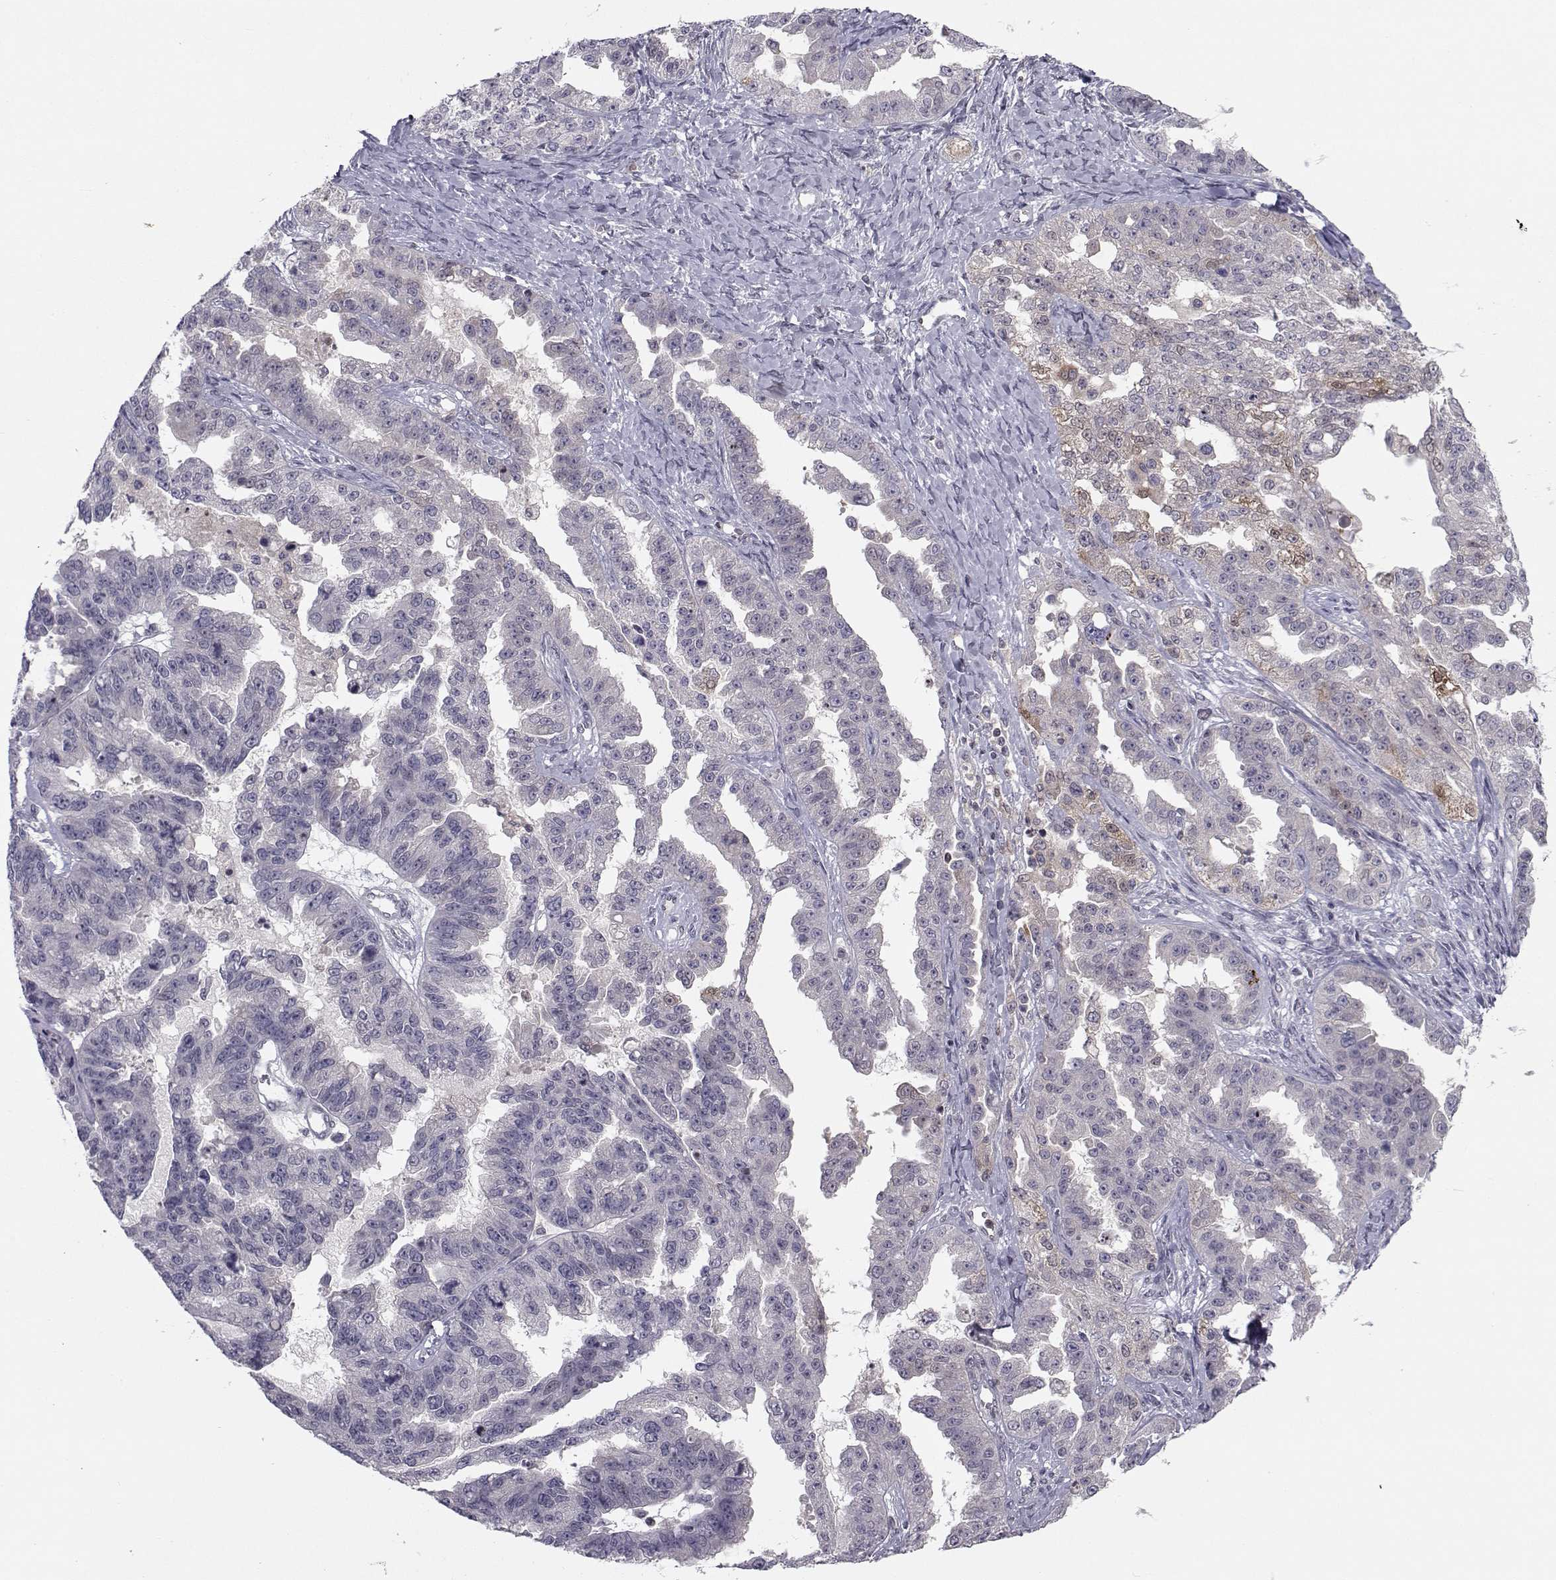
{"staining": {"intensity": "weak", "quantity": "<25%", "location": "cytoplasmic/membranous"}, "tissue": "ovarian cancer", "cell_type": "Tumor cells", "image_type": "cancer", "snomed": [{"axis": "morphology", "description": "Cystadenocarcinoma, serous, NOS"}, {"axis": "topography", "description": "Ovary"}], "caption": "High power microscopy photomicrograph of an IHC image of ovarian cancer (serous cystadenocarcinoma), revealing no significant staining in tumor cells. (DAB (3,3'-diaminobenzidine) immunohistochemistry (IHC) visualized using brightfield microscopy, high magnification).", "gene": "PCP4L1", "patient": {"sex": "female", "age": 58}}